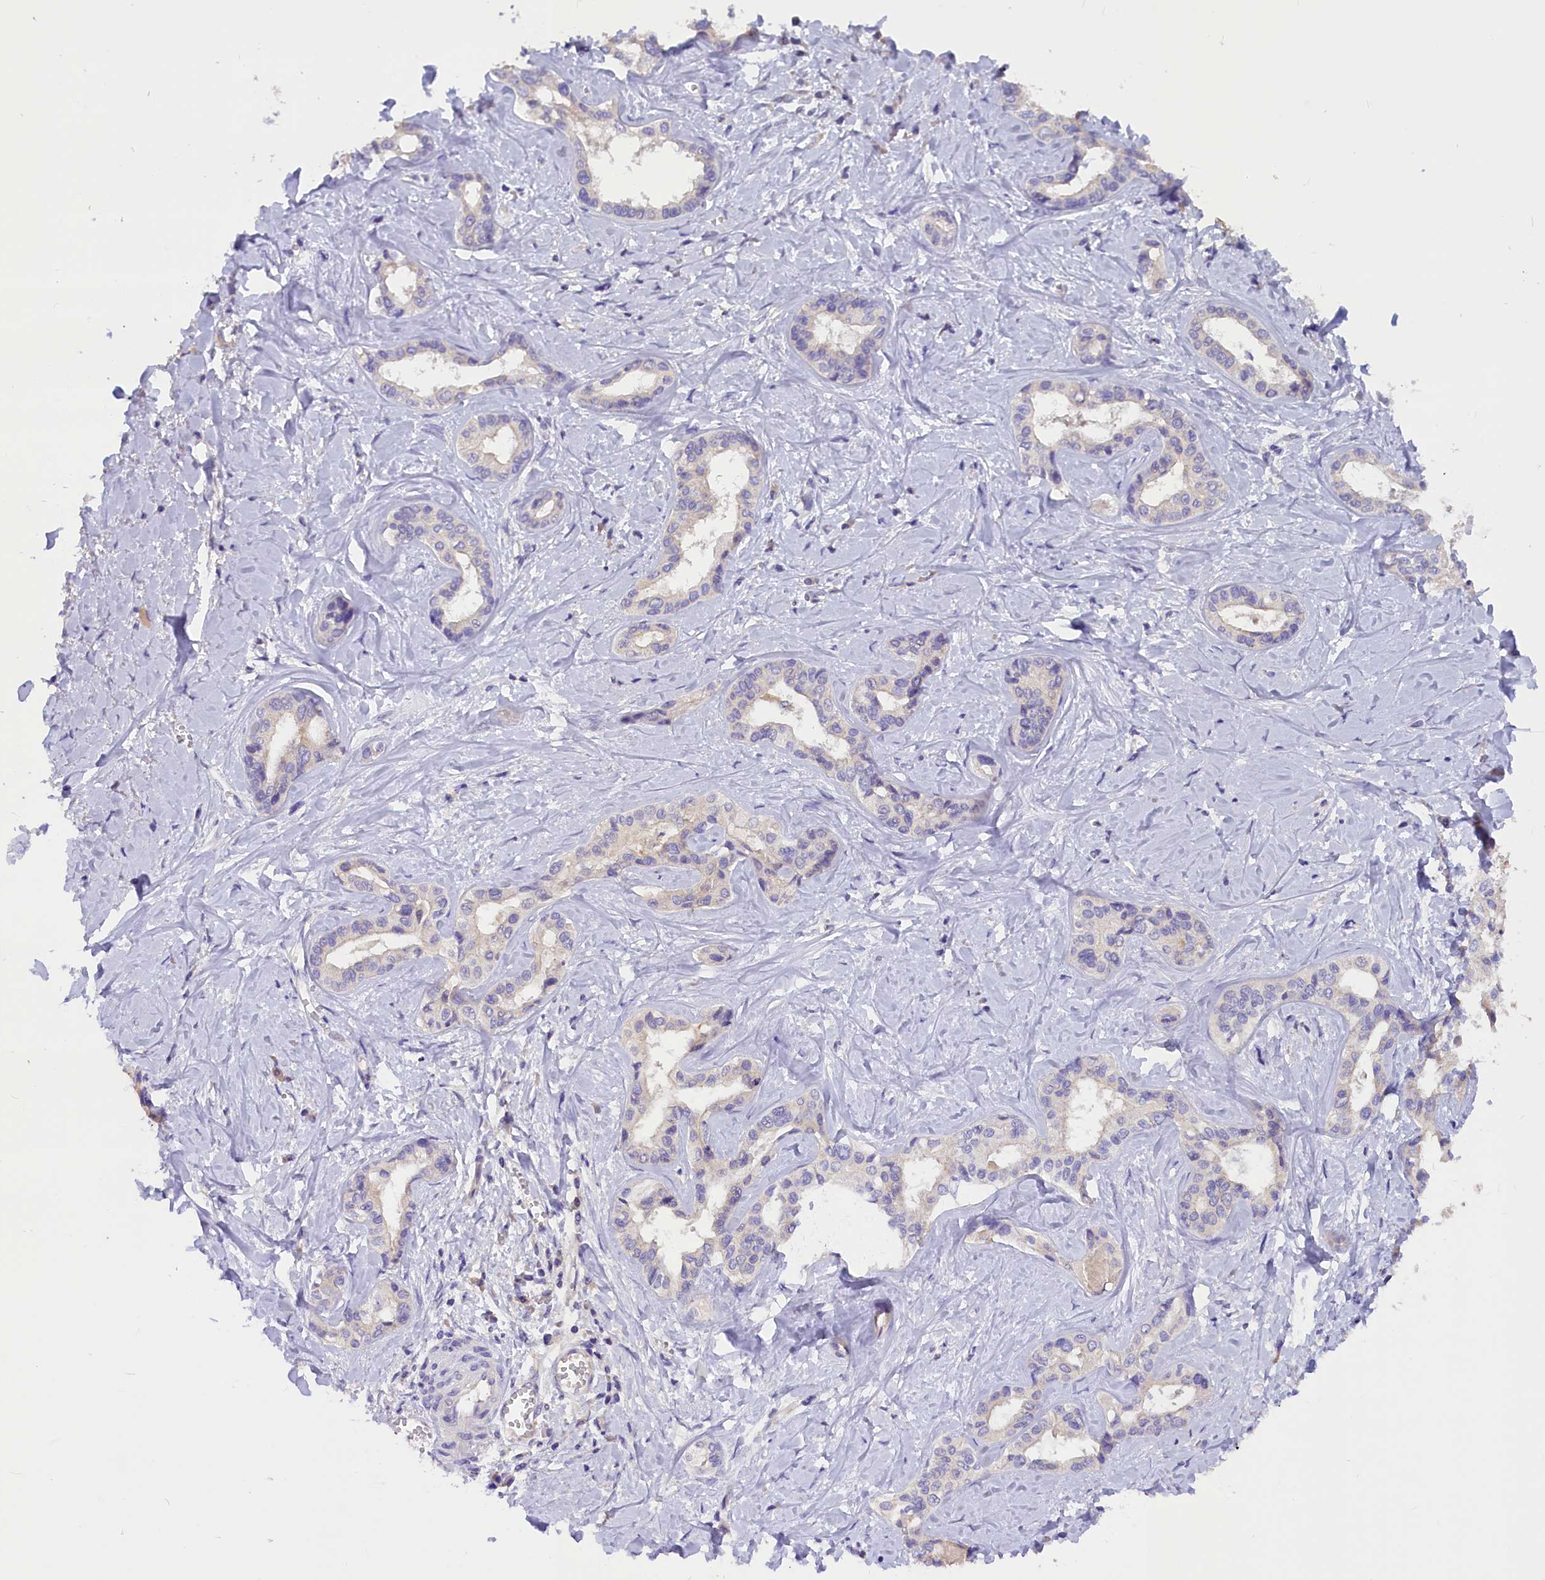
{"staining": {"intensity": "negative", "quantity": "none", "location": "none"}, "tissue": "liver cancer", "cell_type": "Tumor cells", "image_type": "cancer", "snomed": [{"axis": "morphology", "description": "Cholangiocarcinoma"}, {"axis": "topography", "description": "Liver"}], "caption": "Immunohistochemistry micrograph of neoplastic tissue: liver cancer (cholangiocarcinoma) stained with DAB (3,3'-diaminobenzidine) reveals no significant protein positivity in tumor cells. (DAB immunohistochemistry with hematoxylin counter stain).", "gene": "AP3B2", "patient": {"sex": "female", "age": 77}}